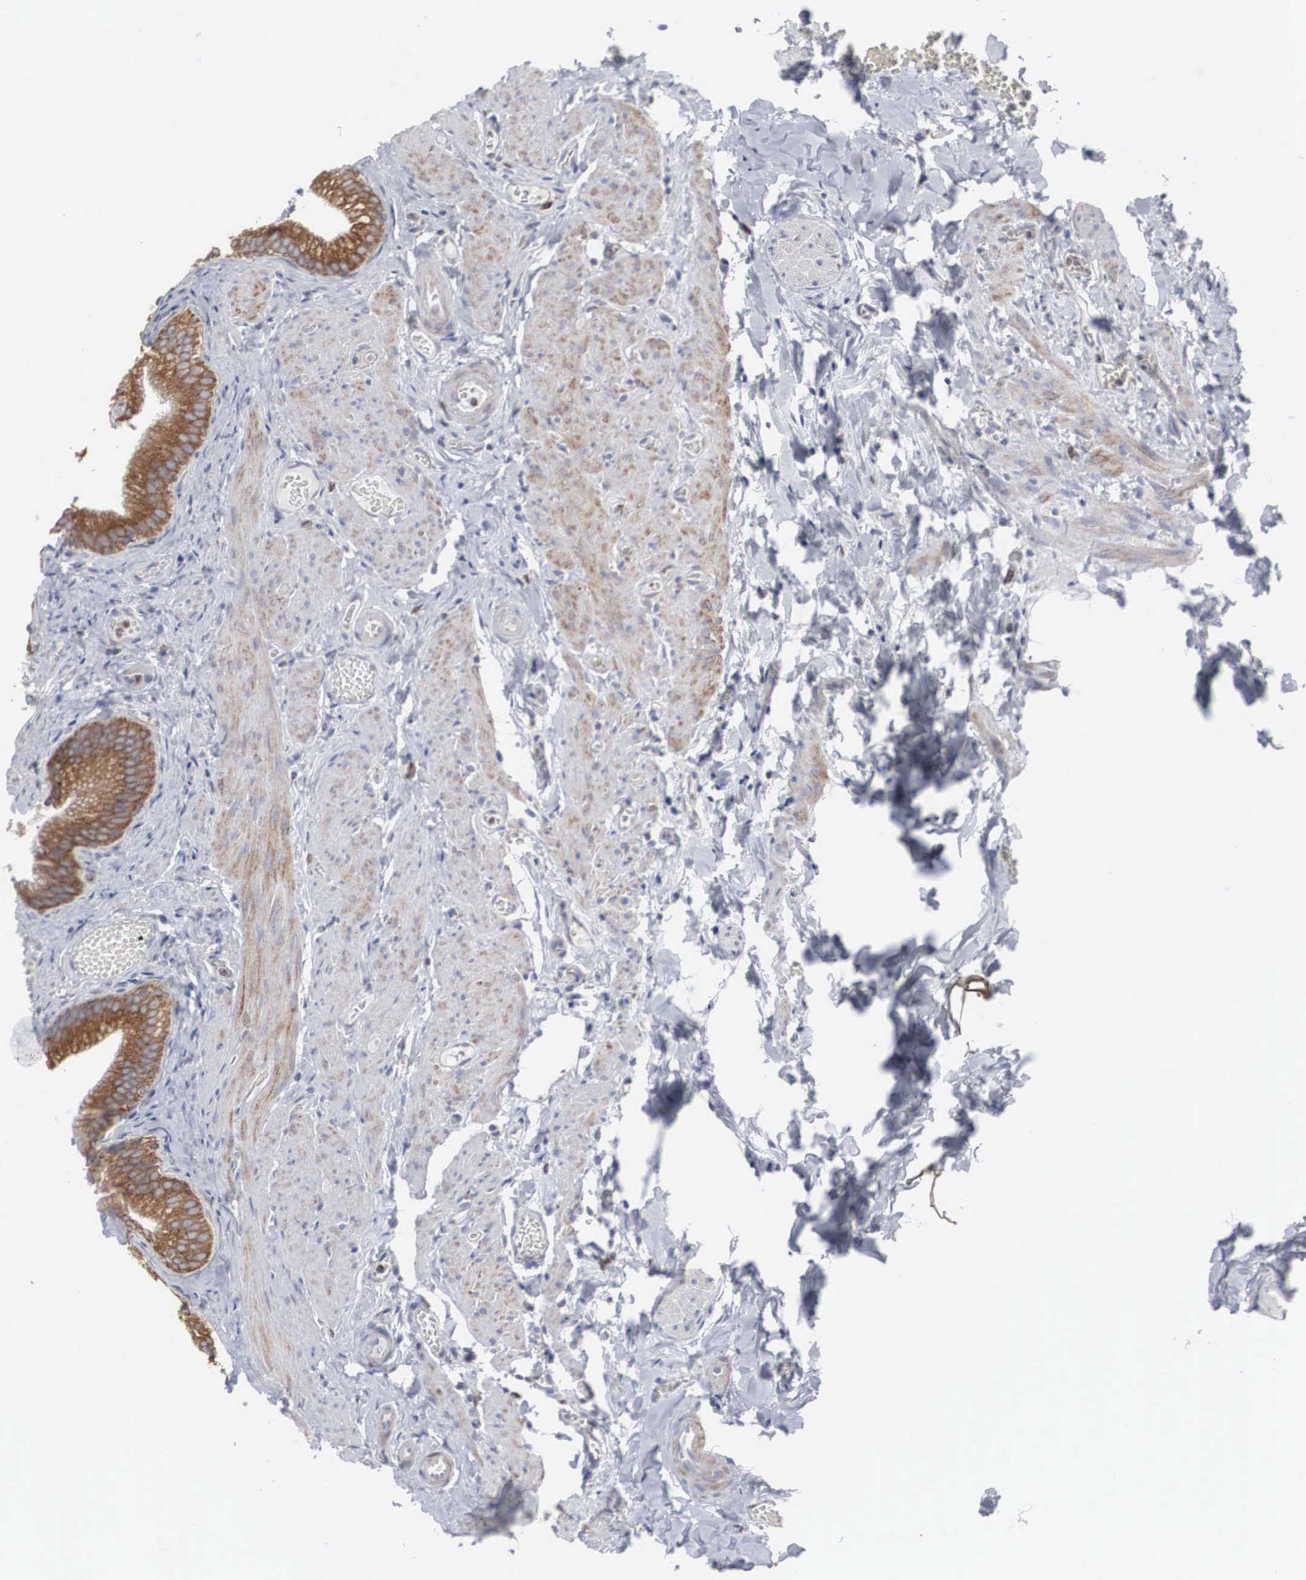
{"staining": {"intensity": "strong", "quantity": ">75%", "location": "cytoplasmic/membranous"}, "tissue": "gallbladder", "cell_type": "Glandular cells", "image_type": "normal", "snomed": [{"axis": "morphology", "description": "Normal tissue, NOS"}, {"axis": "topography", "description": "Gallbladder"}], "caption": "The image demonstrates a brown stain indicating the presence of a protein in the cytoplasmic/membranous of glandular cells in gallbladder. (Stains: DAB in brown, nuclei in blue, Microscopy: brightfield microscopy at high magnification).", "gene": "CTAGE15", "patient": {"sex": "female", "age": 44}}